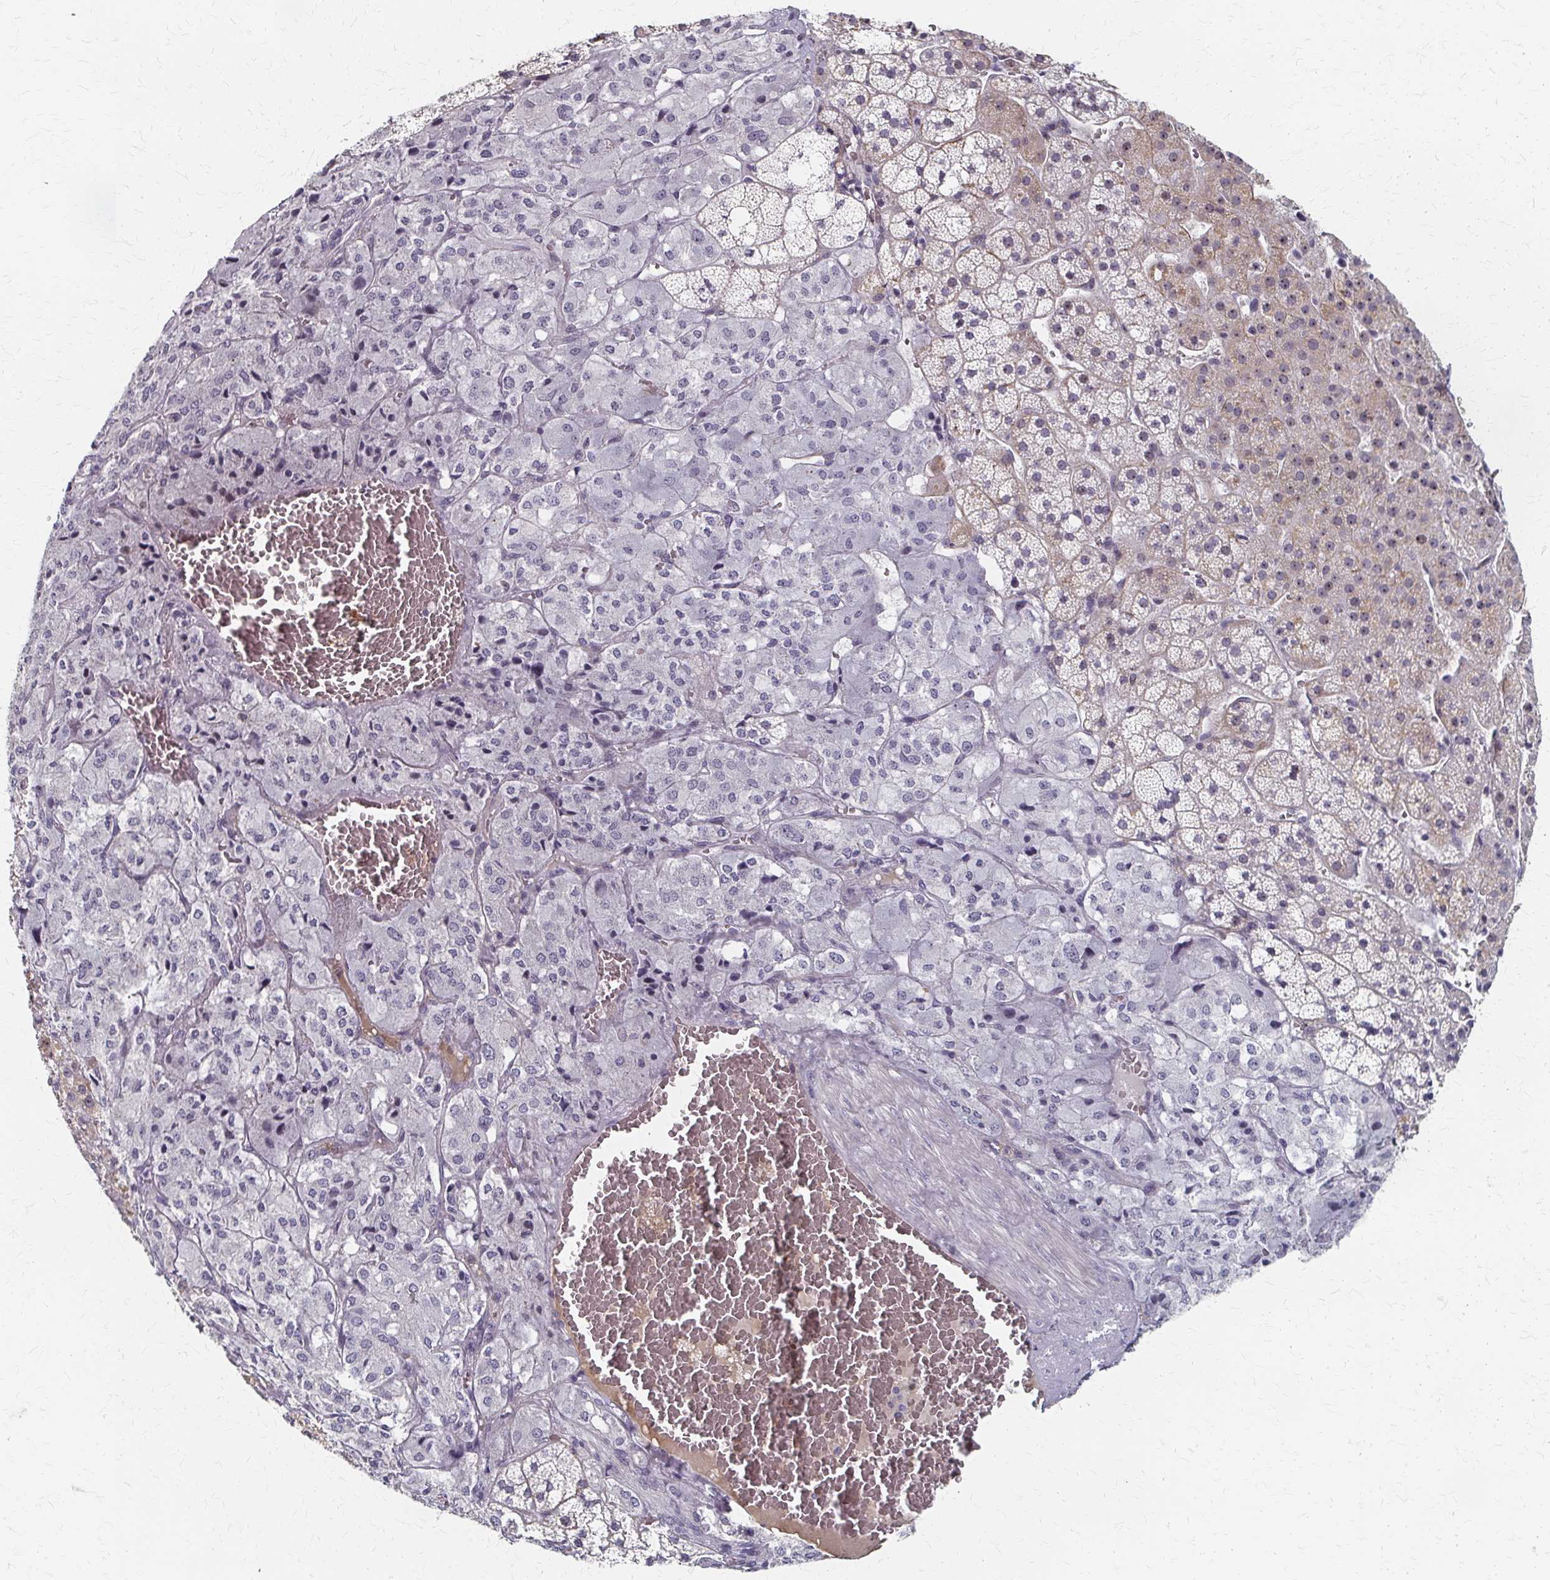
{"staining": {"intensity": "weak", "quantity": "<25%", "location": "nuclear"}, "tissue": "adrenal gland", "cell_type": "Glandular cells", "image_type": "normal", "snomed": [{"axis": "morphology", "description": "Normal tissue, NOS"}, {"axis": "topography", "description": "Adrenal gland"}], "caption": "This micrograph is of normal adrenal gland stained with immunohistochemistry (IHC) to label a protein in brown with the nuclei are counter-stained blue. There is no positivity in glandular cells.", "gene": "PES1", "patient": {"sex": "male", "age": 53}}